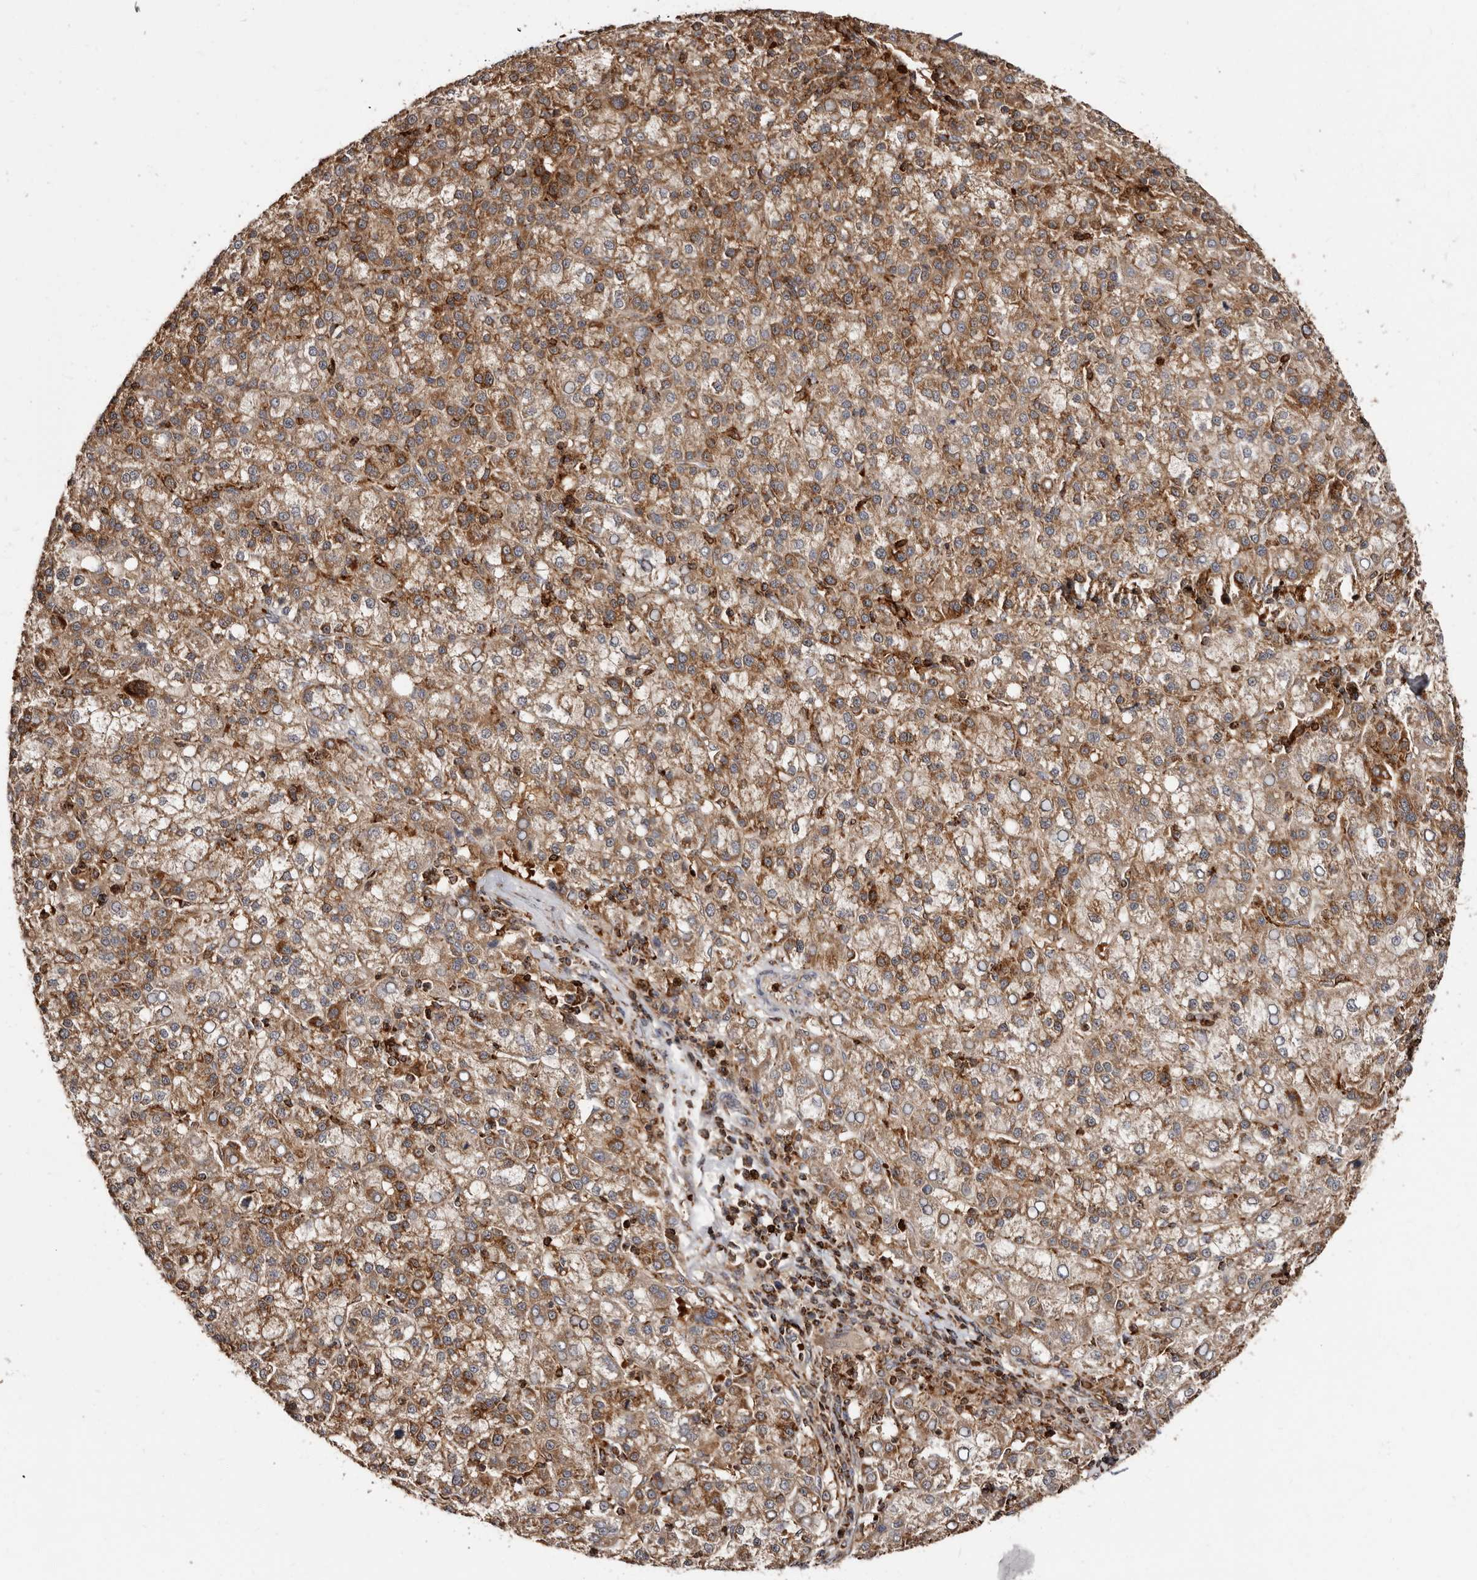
{"staining": {"intensity": "moderate", "quantity": ">75%", "location": "cytoplasmic/membranous"}, "tissue": "liver cancer", "cell_type": "Tumor cells", "image_type": "cancer", "snomed": [{"axis": "morphology", "description": "Carcinoma, Hepatocellular, NOS"}, {"axis": "topography", "description": "Liver"}], "caption": "Liver hepatocellular carcinoma stained for a protein (brown) reveals moderate cytoplasmic/membranous positive positivity in approximately >75% of tumor cells.", "gene": "BAX", "patient": {"sex": "female", "age": 58}}